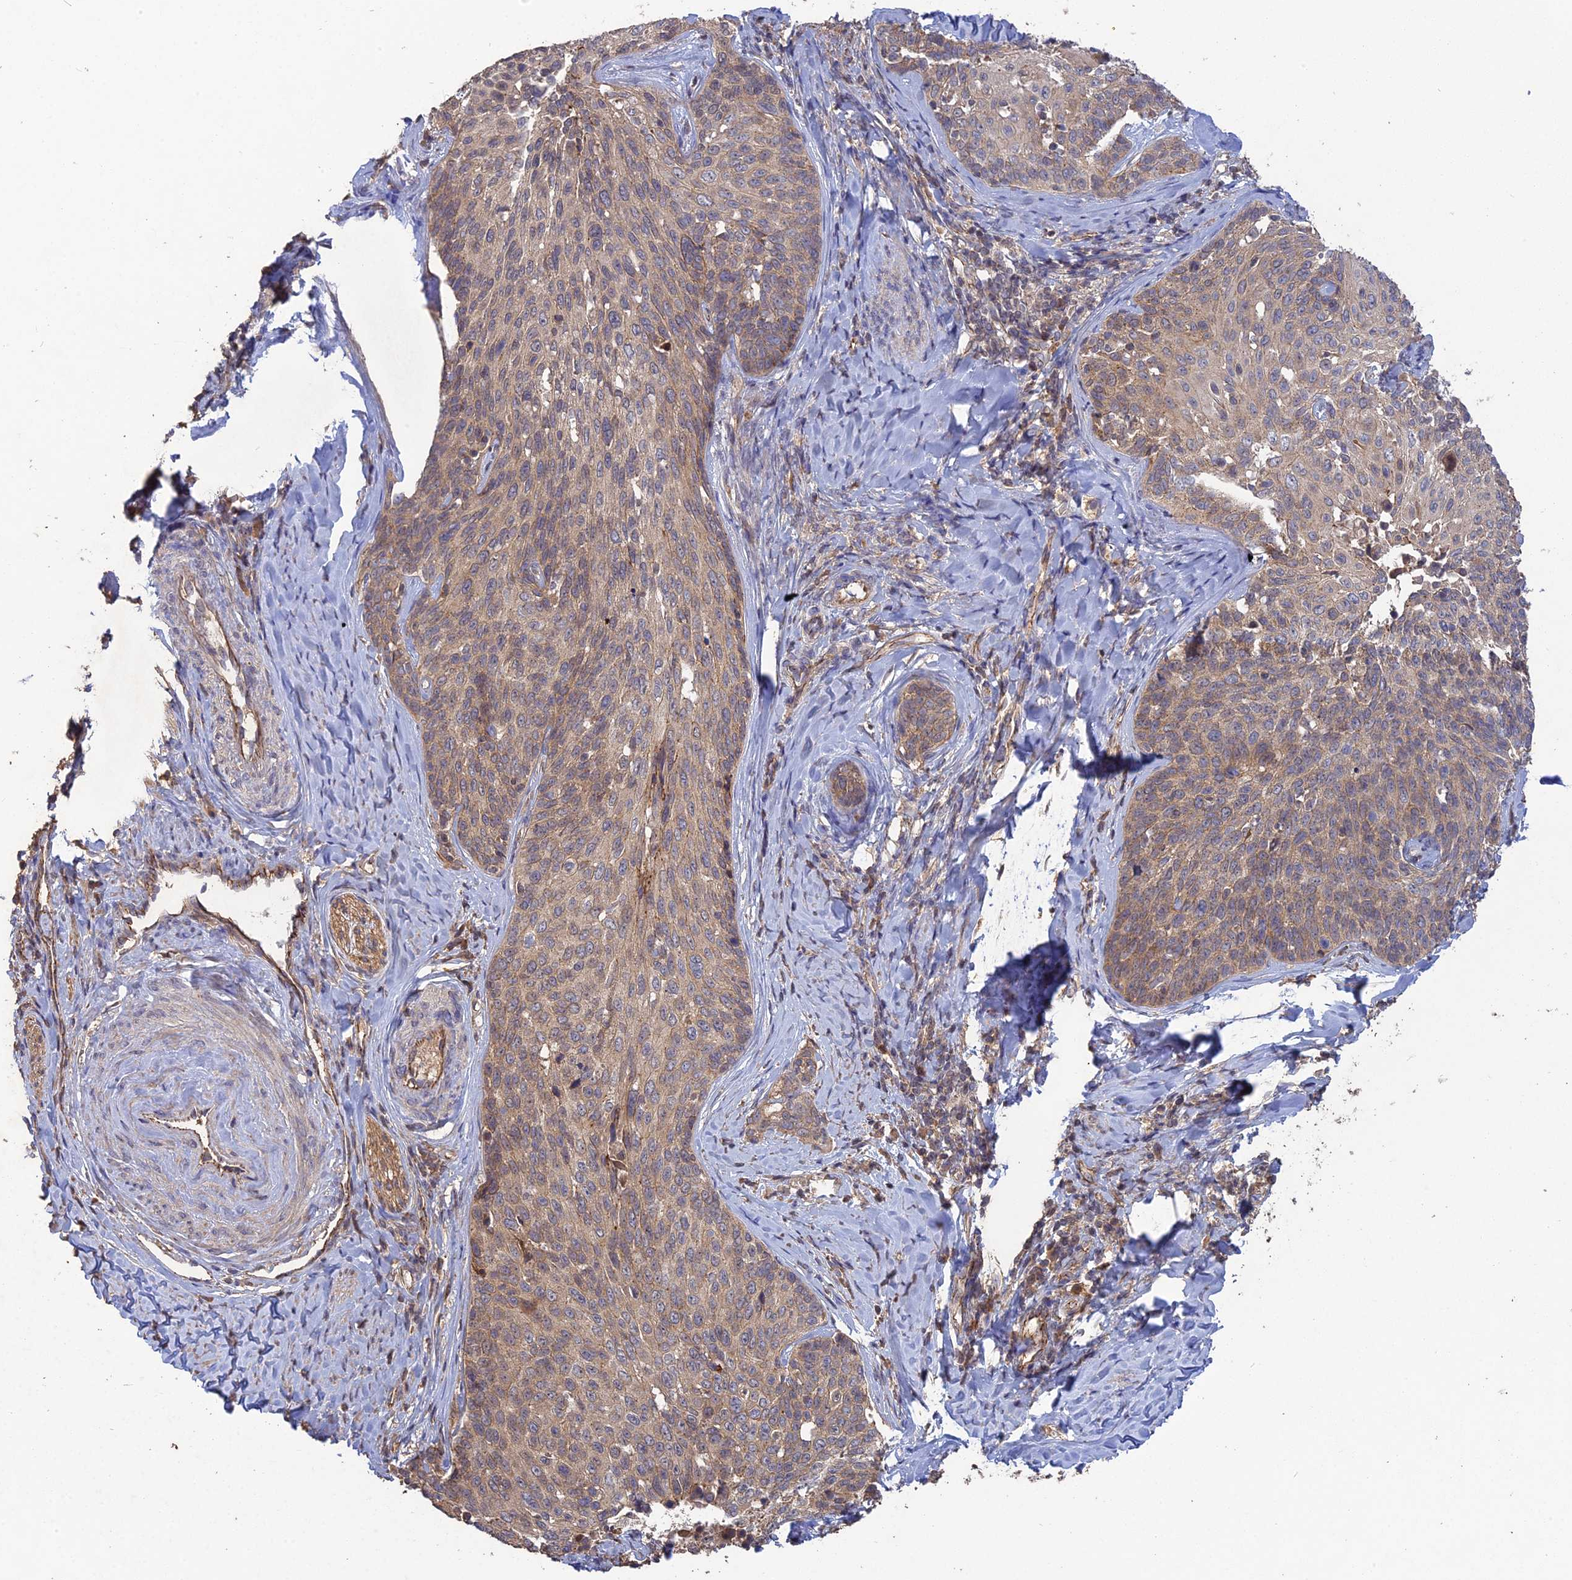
{"staining": {"intensity": "weak", "quantity": "25%-75%", "location": "cytoplasmic/membranous"}, "tissue": "cervical cancer", "cell_type": "Tumor cells", "image_type": "cancer", "snomed": [{"axis": "morphology", "description": "Squamous cell carcinoma, NOS"}, {"axis": "topography", "description": "Cervix"}], "caption": "Protein analysis of cervical cancer tissue demonstrates weak cytoplasmic/membranous positivity in approximately 25%-75% of tumor cells.", "gene": "ARHGAP40", "patient": {"sex": "female", "age": 50}}